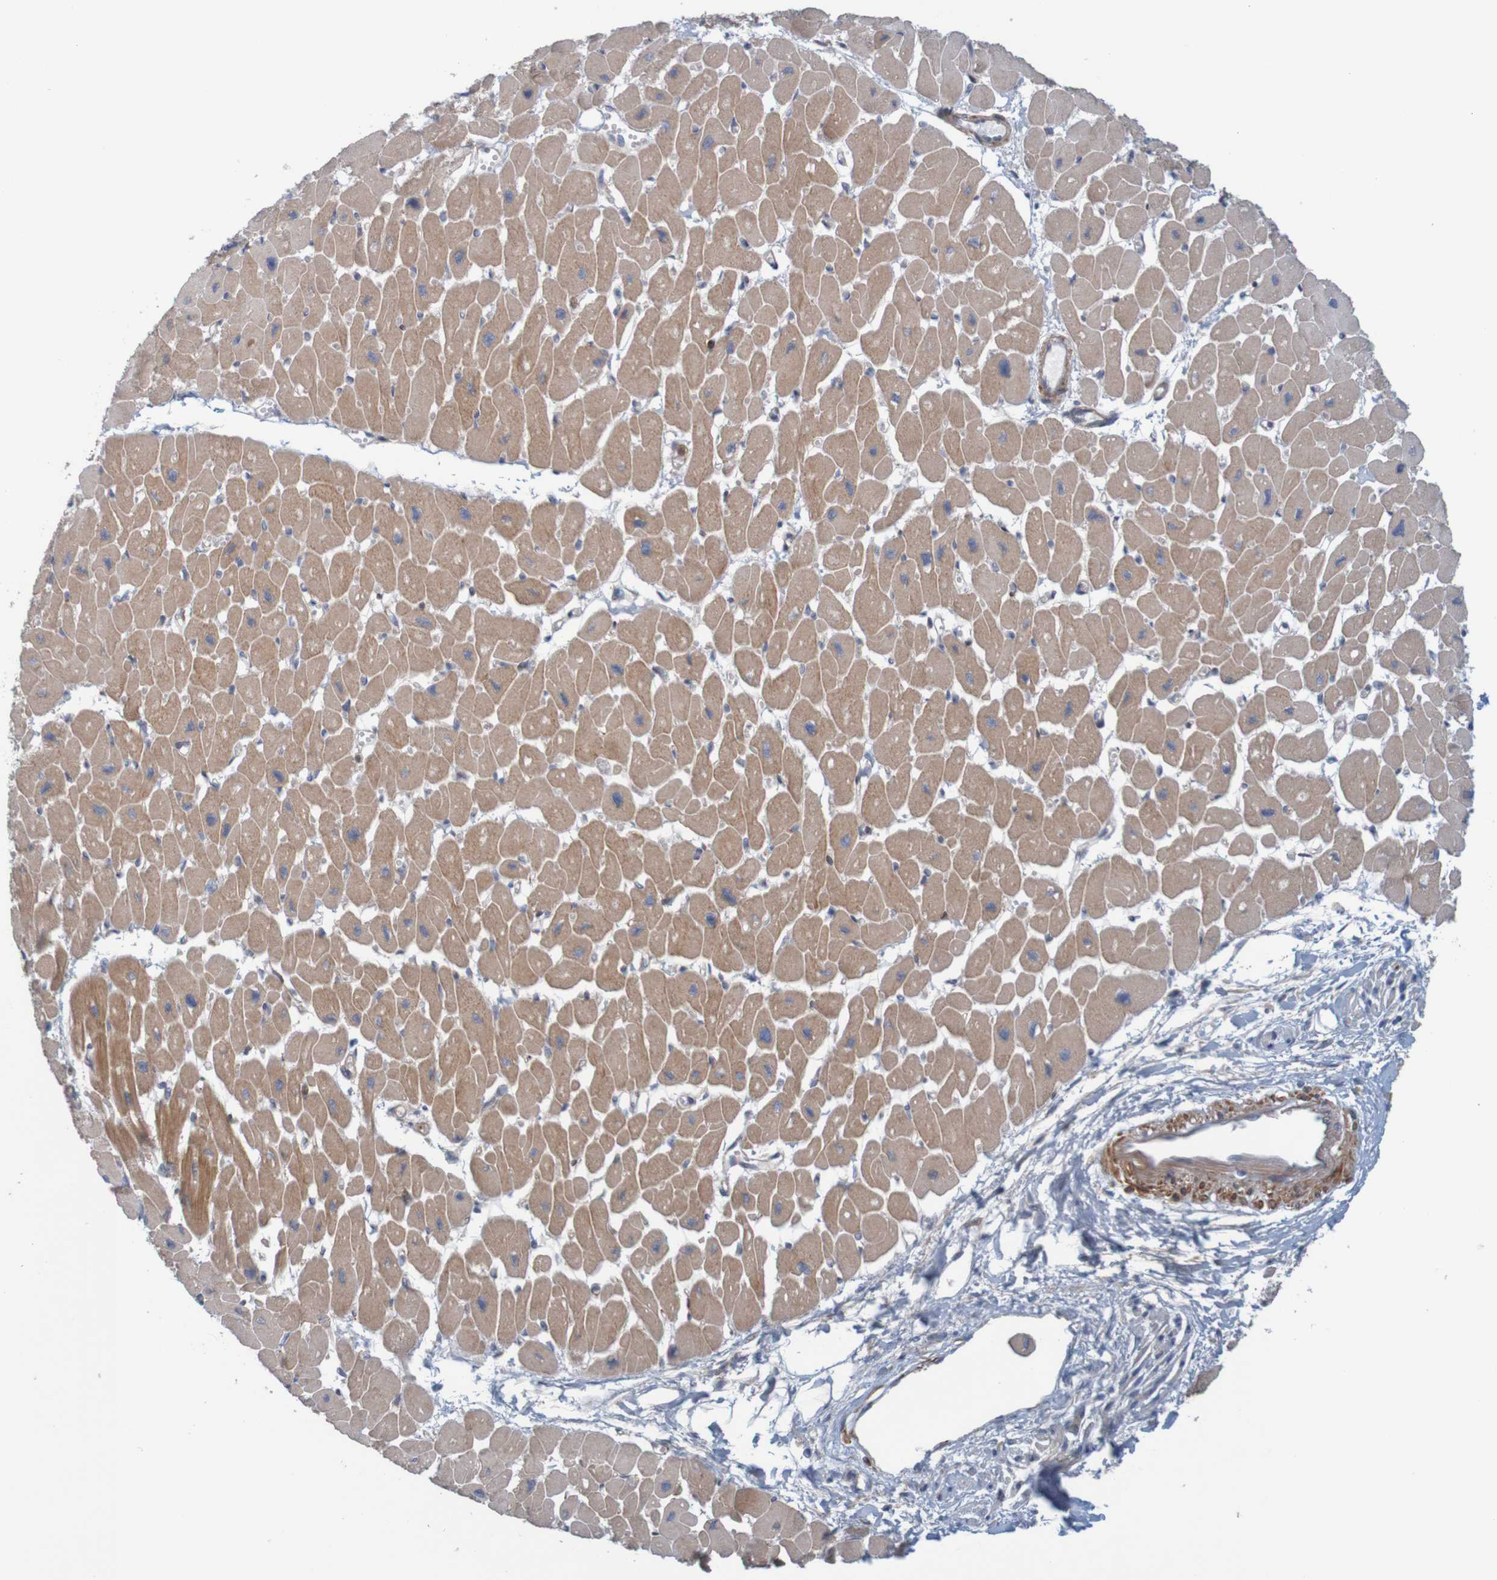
{"staining": {"intensity": "moderate", "quantity": ">75%", "location": "cytoplasmic/membranous"}, "tissue": "heart muscle", "cell_type": "Cardiomyocytes", "image_type": "normal", "snomed": [{"axis": "morphology", "description": "Normal tissue, NOS"}, {"axis": "topography", "description": "Heart"}], "caption": "Brown immunohistochemical staining in unremarkable heart muscle shows moderate cytoplasmic/membranous positivity in about >75% of cardiomyocytes.", "gene": "KRT23", "patient": {"sex": "female", "age": 54}}